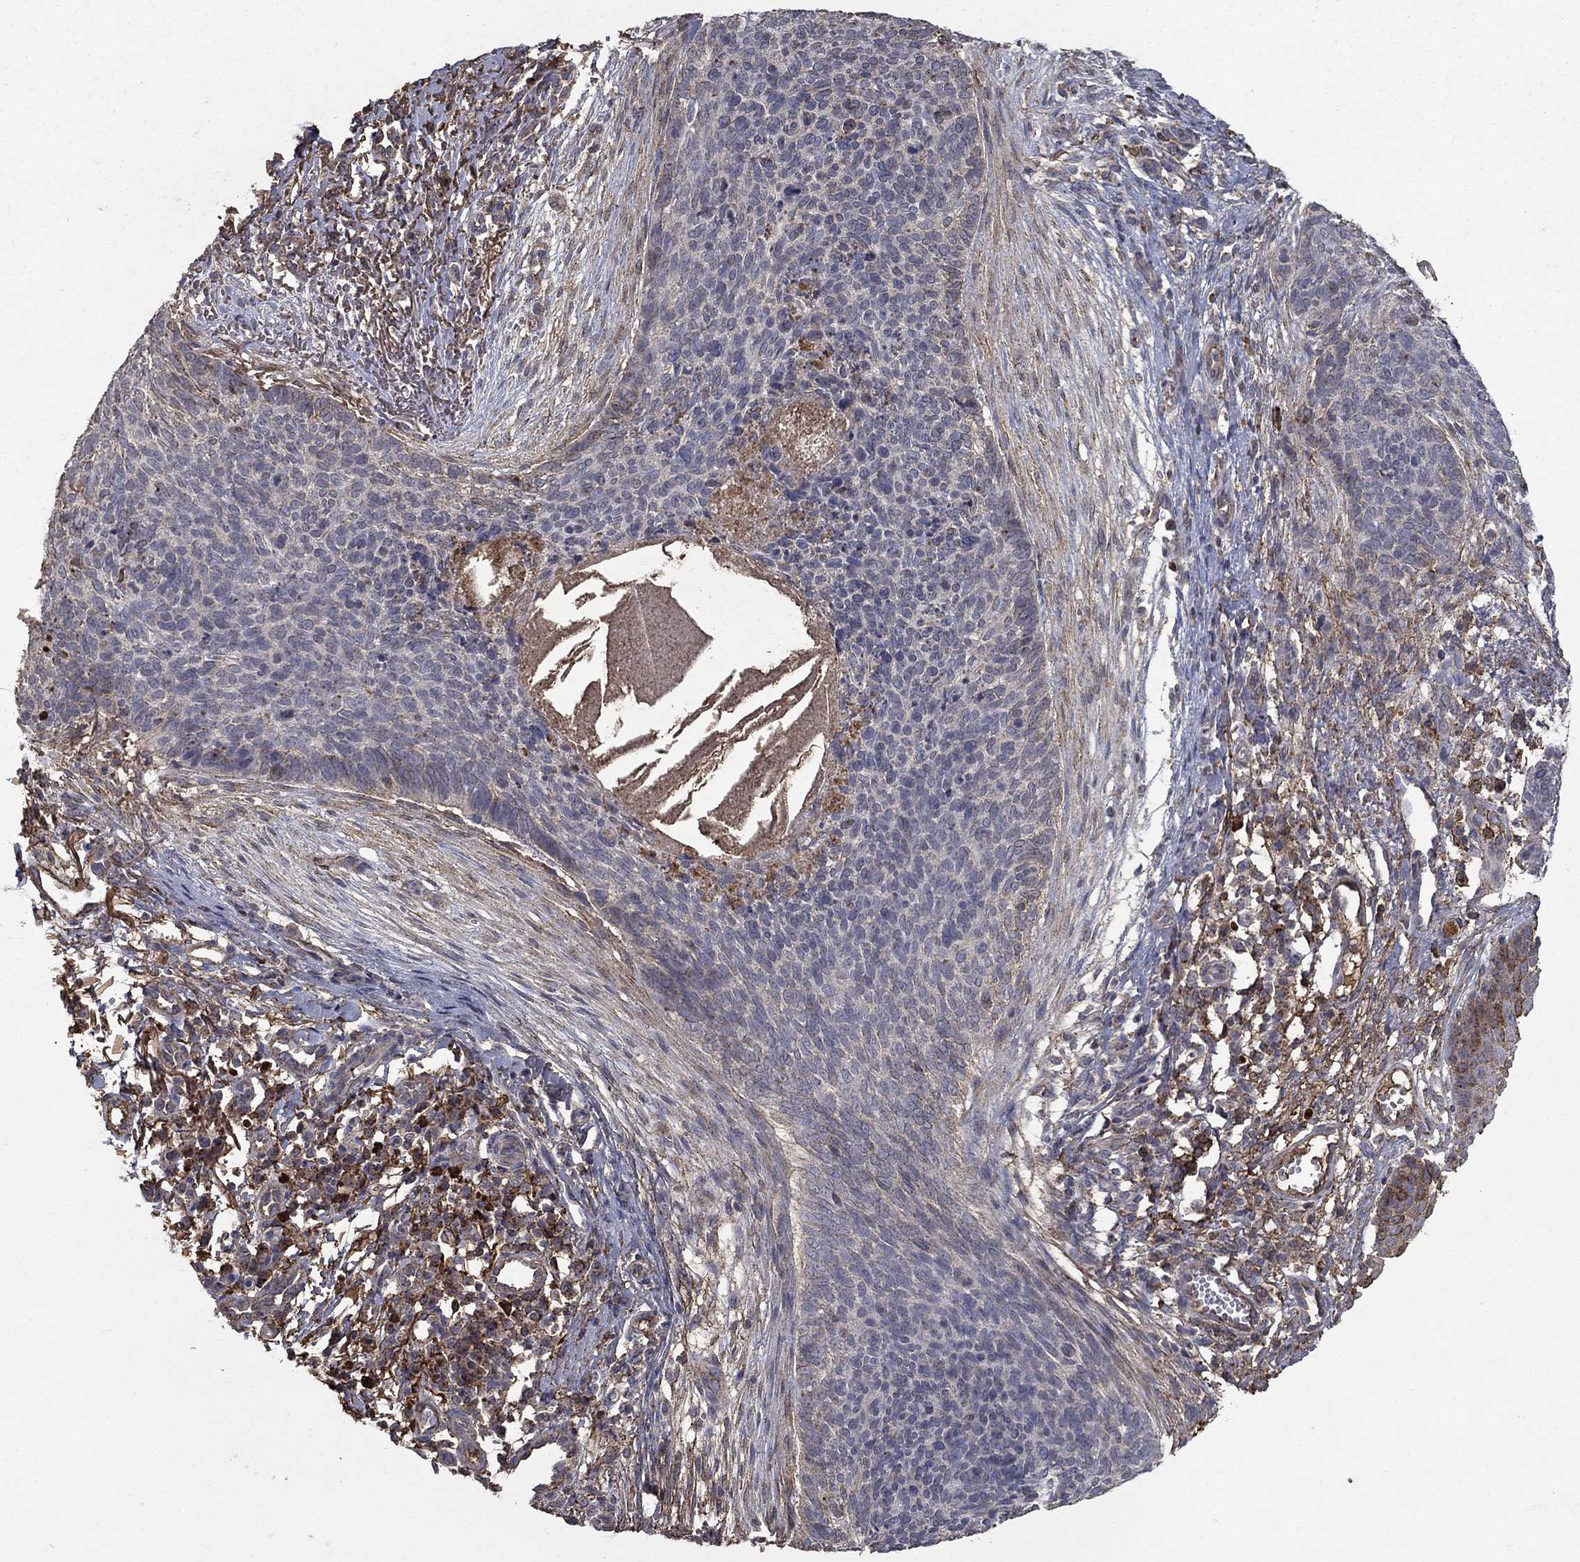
{"staining": {"intensity": "moderate", "quantity": "<25%", "location": "cytoplasmic/membranous"}, "tissue": "skin cancer", "cell_type": "Tumor cells", "image_type": "cancer", "snomed": [{"axis": "morphology", "description": "Basal cell carcinoma"}, {"axis": "topography", "description": "Skin"}], "caption": "This micrograph displays immunohistochemistry staining of human skin basal cell carcinoma, with low moderate cytoplasmic/membranous expression in about <25% of tumor cells.", "gene": "CD24", "patient": {"sex": "male", "age": 64}}